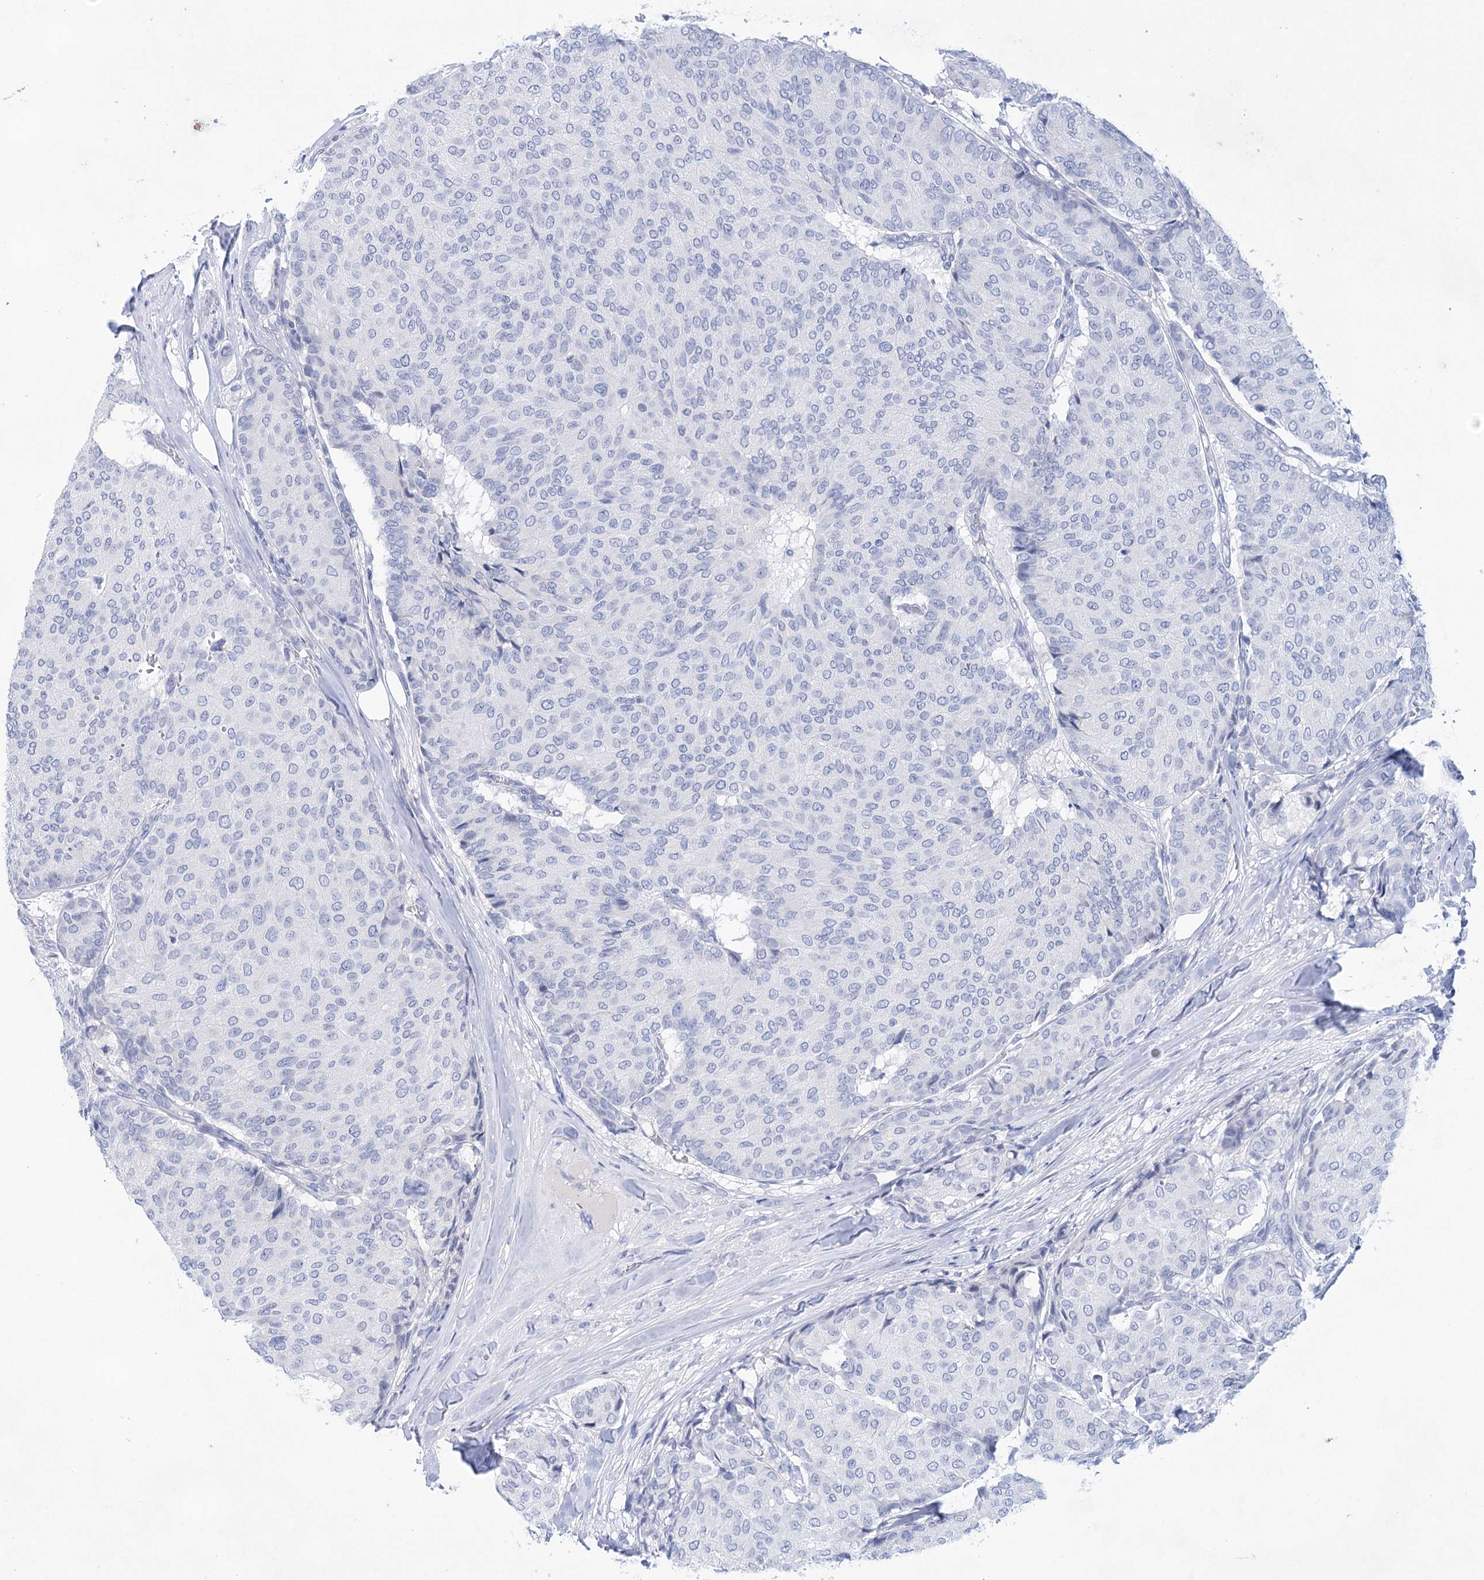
{"staining": {"intensity": "negative", "quantity": "none", "location": "none"}, "tissue": "breast cancer", "cell_type": "Tumor cells", "image_type": "cancer", "snomed": [{"axis": "morphology", "description": "Duct carcinoma"}, {"axis": "topography", "description": "Breast"}], "caption": "Immunohistochemical staining of breast cancer (infiltrating ductal carcinoma) displays no significant expression in tumor cells.", "gene": "LALBA", "patient": {"sex": "female", "age": 75}}